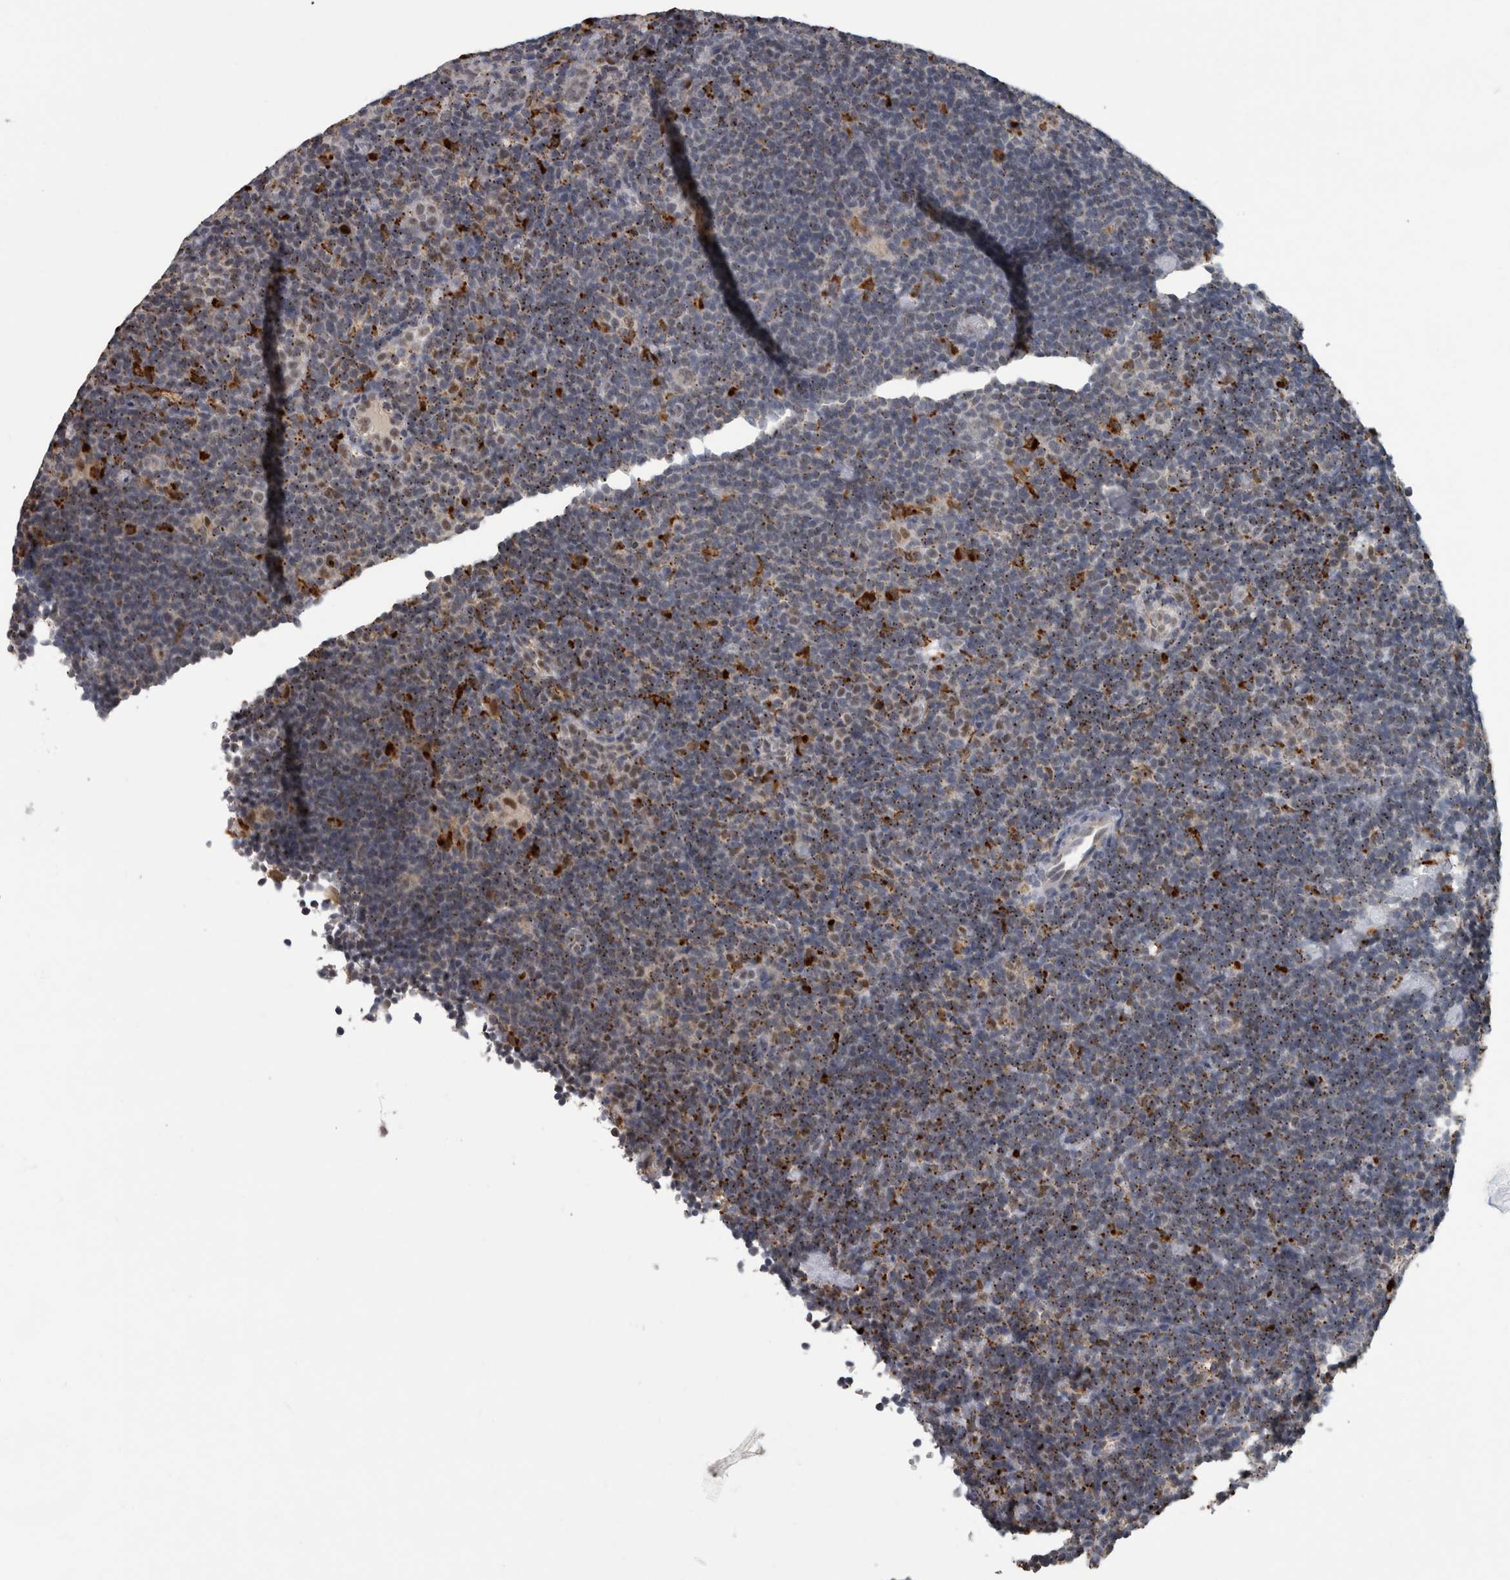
{"staining": {"intensity": "negative", "quantity": "none", "location": "none"}, "tissue": "lymphoma", "cell_type": "Tumor cells", "image_type": "cancer", "snomed": [{"axis": "morphology", "description": "Hodgkin's disease, NOS"}, {"axis": "topography", "description": "Lymph node"}], "caption": "This image is of Hodgkin's disease stained with immunohistochemistry to label a protein in brown with the nuclei are counter-stained blue. There is no staining in tumor cells.", "gene": "NAAA", "patient": {"sex": "female", "age": 57}}